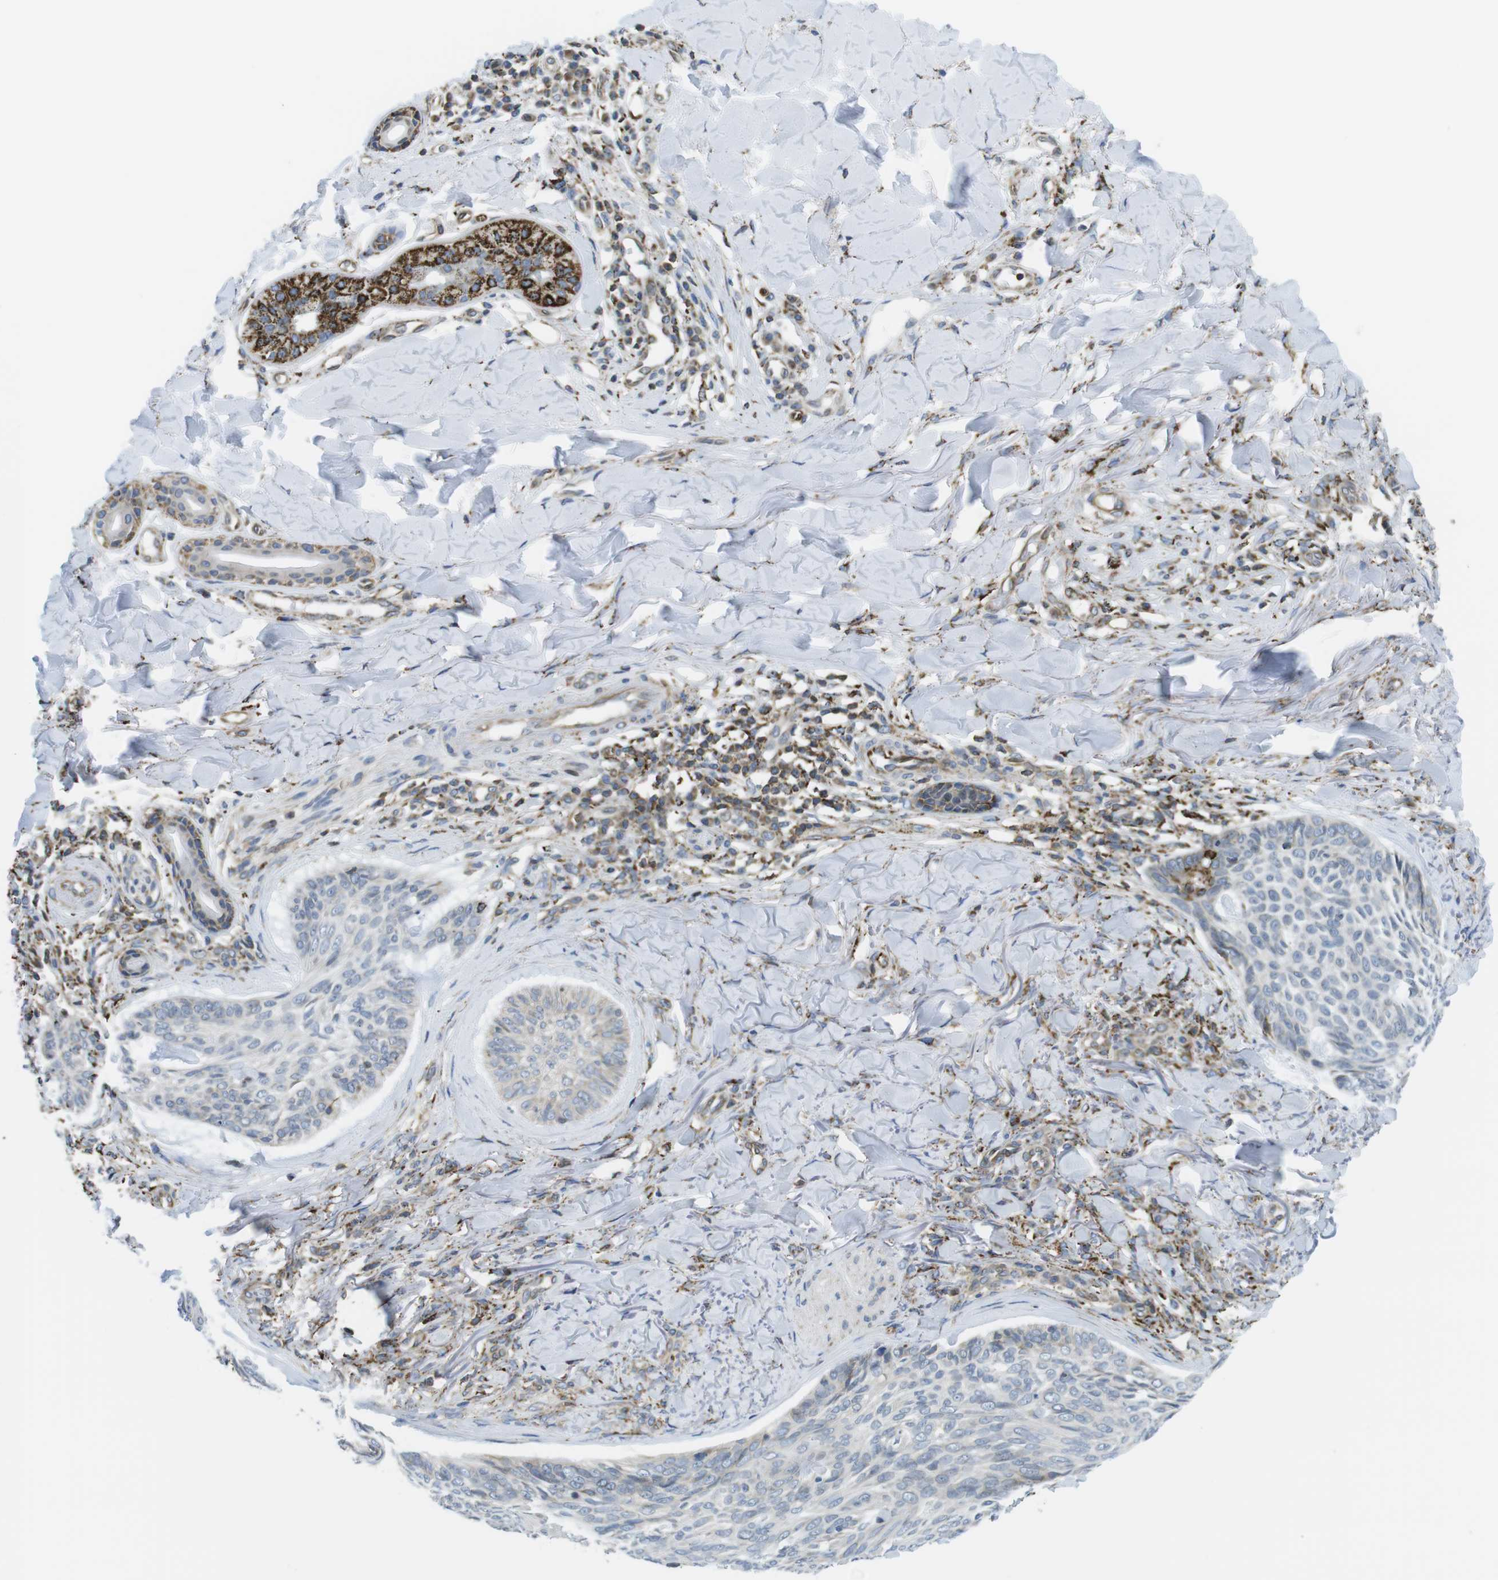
{"staining": {"intensity": "negative", "quantity": "none", "location": "none"}, "tissue": "skin cancer", "cell_type": "Tumor cells", "image_type": "cancer", "snomed": [{"axis": "morphology", "description": "Basal cell carcinoma"}, {"axis": "topography", "description": "Skin"}], "caption": "An immunohistochemistry photomicrograph of skin cancer is shown. There is no staining in tumor cells of skin cancer.", "gene": "KCNE3", "patient": {"sex": "male", "age": 43}}